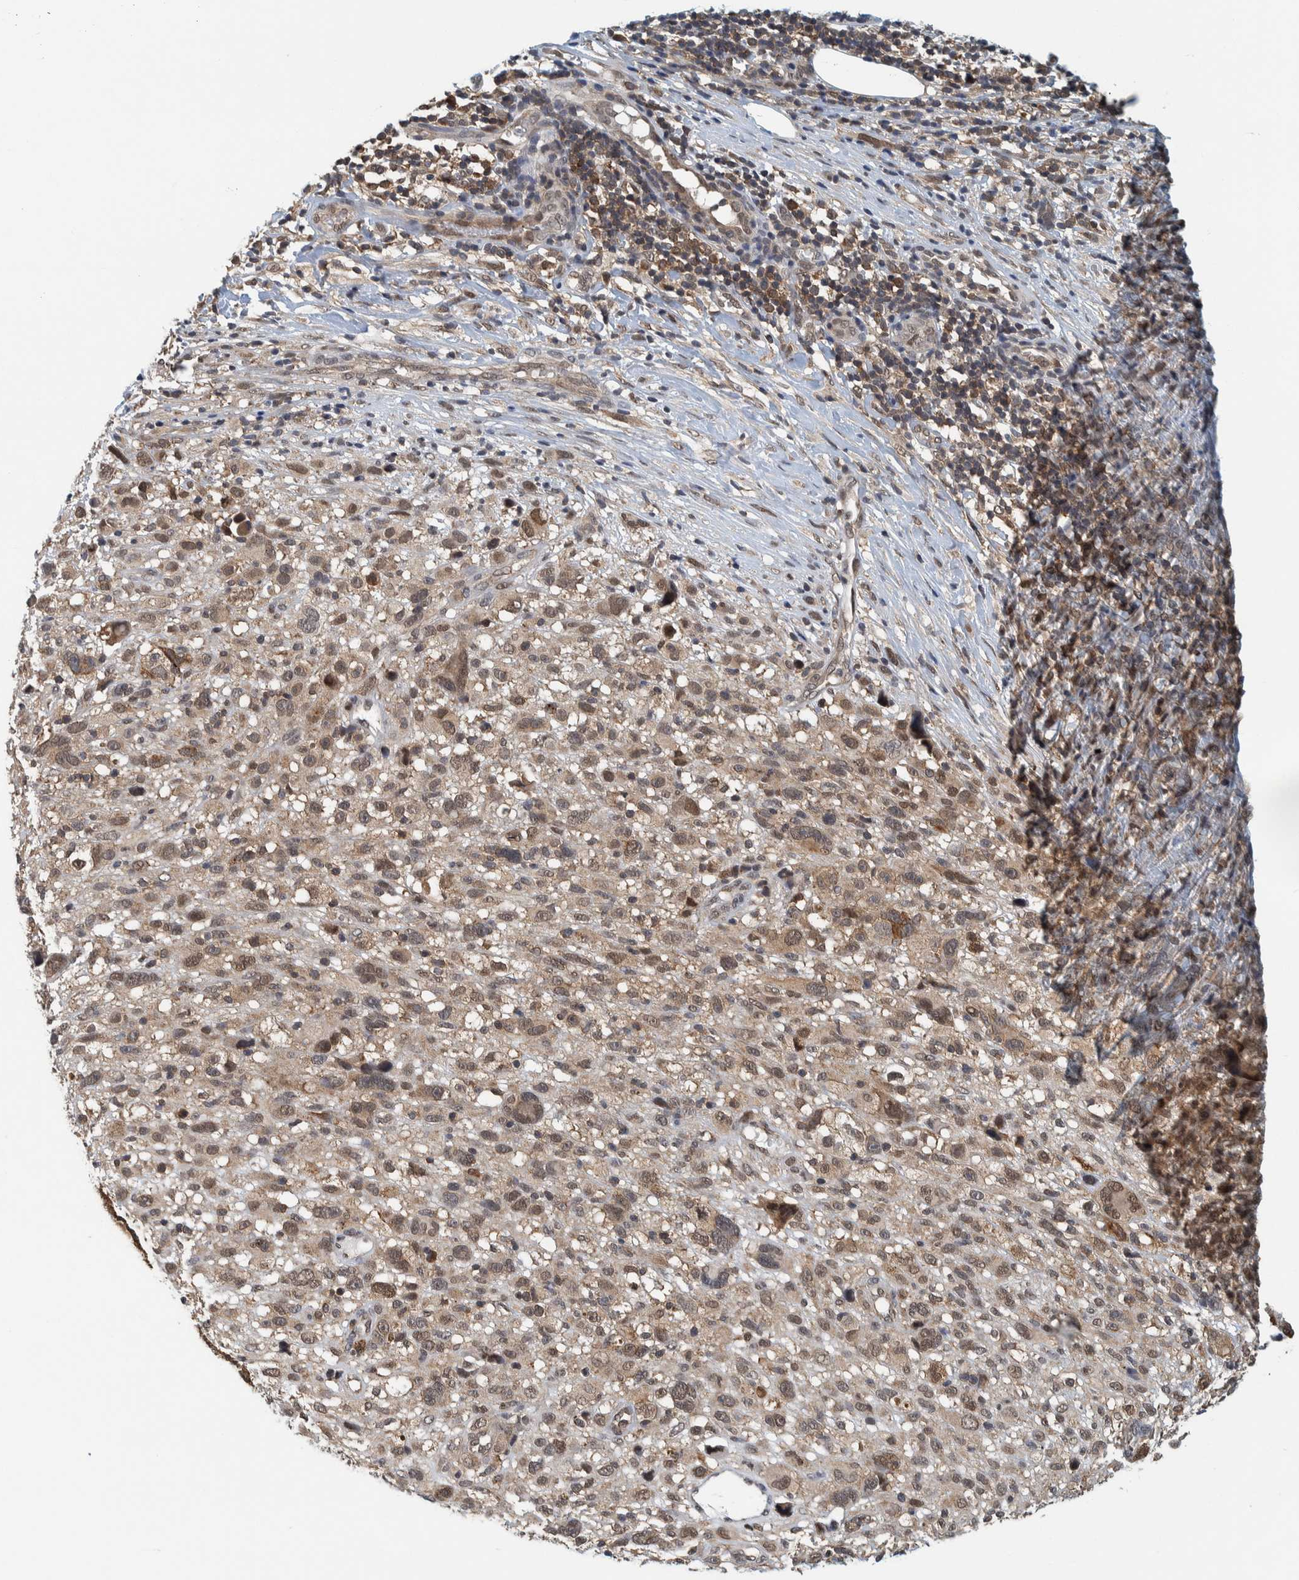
{"staining": {"intensity": "moderate", "quantity": "25%-75%", "location": "cytoplasmic/membranous,nuclear"}, "tissue": "melanoma", "cell_type": "Tumor cells", "image_type": "cancer", "snomed": [{"axis": "morphology", "description": "Malignant melanoma, NOS"}, {"axis": "topography", "description": "Skin"}], "caption": "Moderate cytoplasmic/membranous and nuclear positivity is appreciated in about 25%-75% of tumor cells in melanoma.", "gene": "COPS3", "patient": {"sex": "female", "age": 55}}